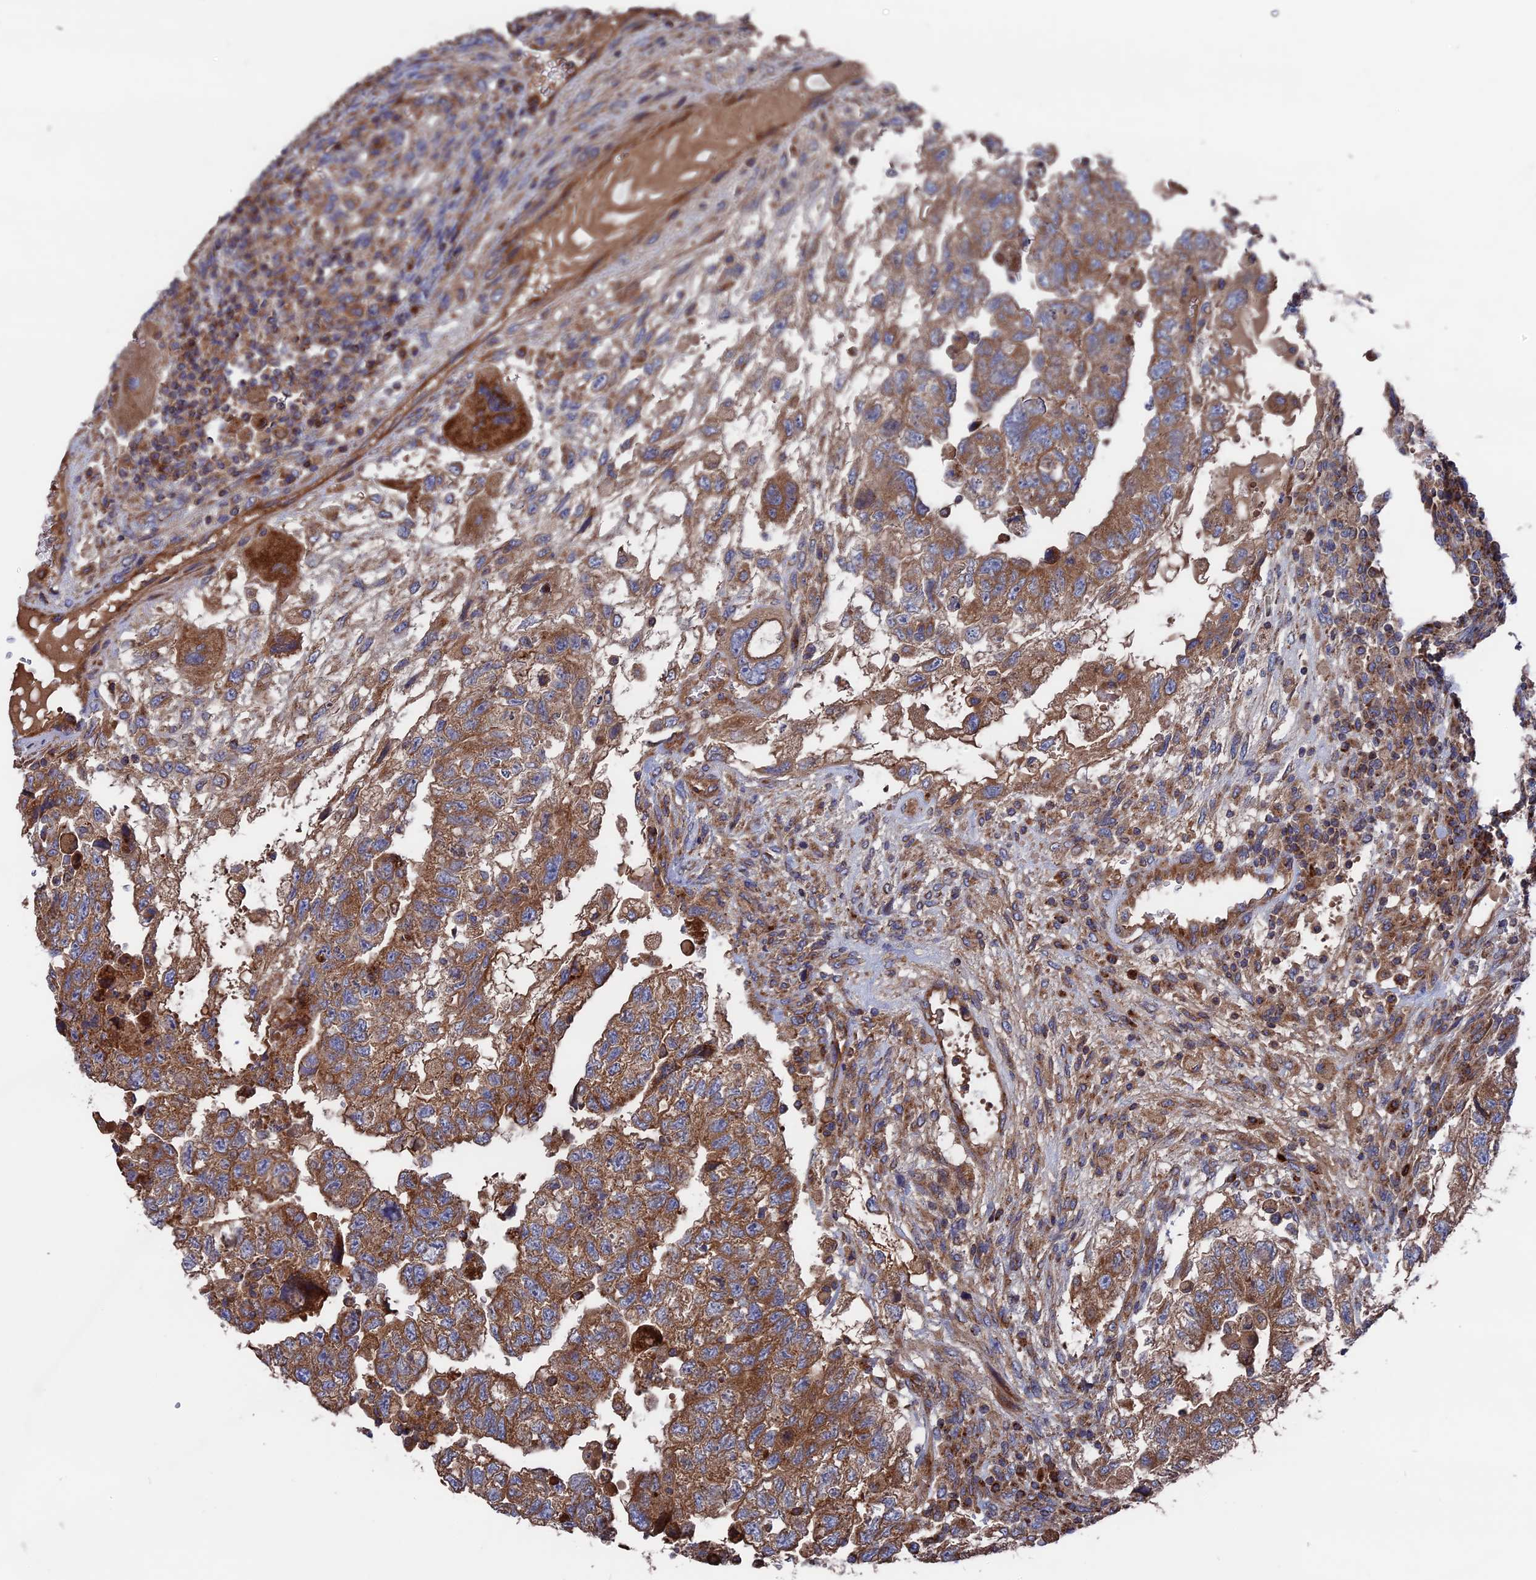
{"staining": {"intensity": "moderate", "quantity": ">75%", "location": "cytoplasmic/membranous"}, "tissue": "testis cancer", "cell_type": "Tumor cells", "image_type": "cancer", "snomed": [{"axis": "morphology", "description": "Carcinoma, Embryonal, NOS"}, {"axis": "topography", "description": "Testis"}], "caption": "The micrograph shows immunohistochemical staining of testis cancer. There is moderate cytoplasmic/membranous expression is present in approximately >75% of tumor cells. (brown staining indicates protein expression, while blue staining denotes nuclei).", "gene": "TELO2", "patient": {"sex": "male", "age": 36}}